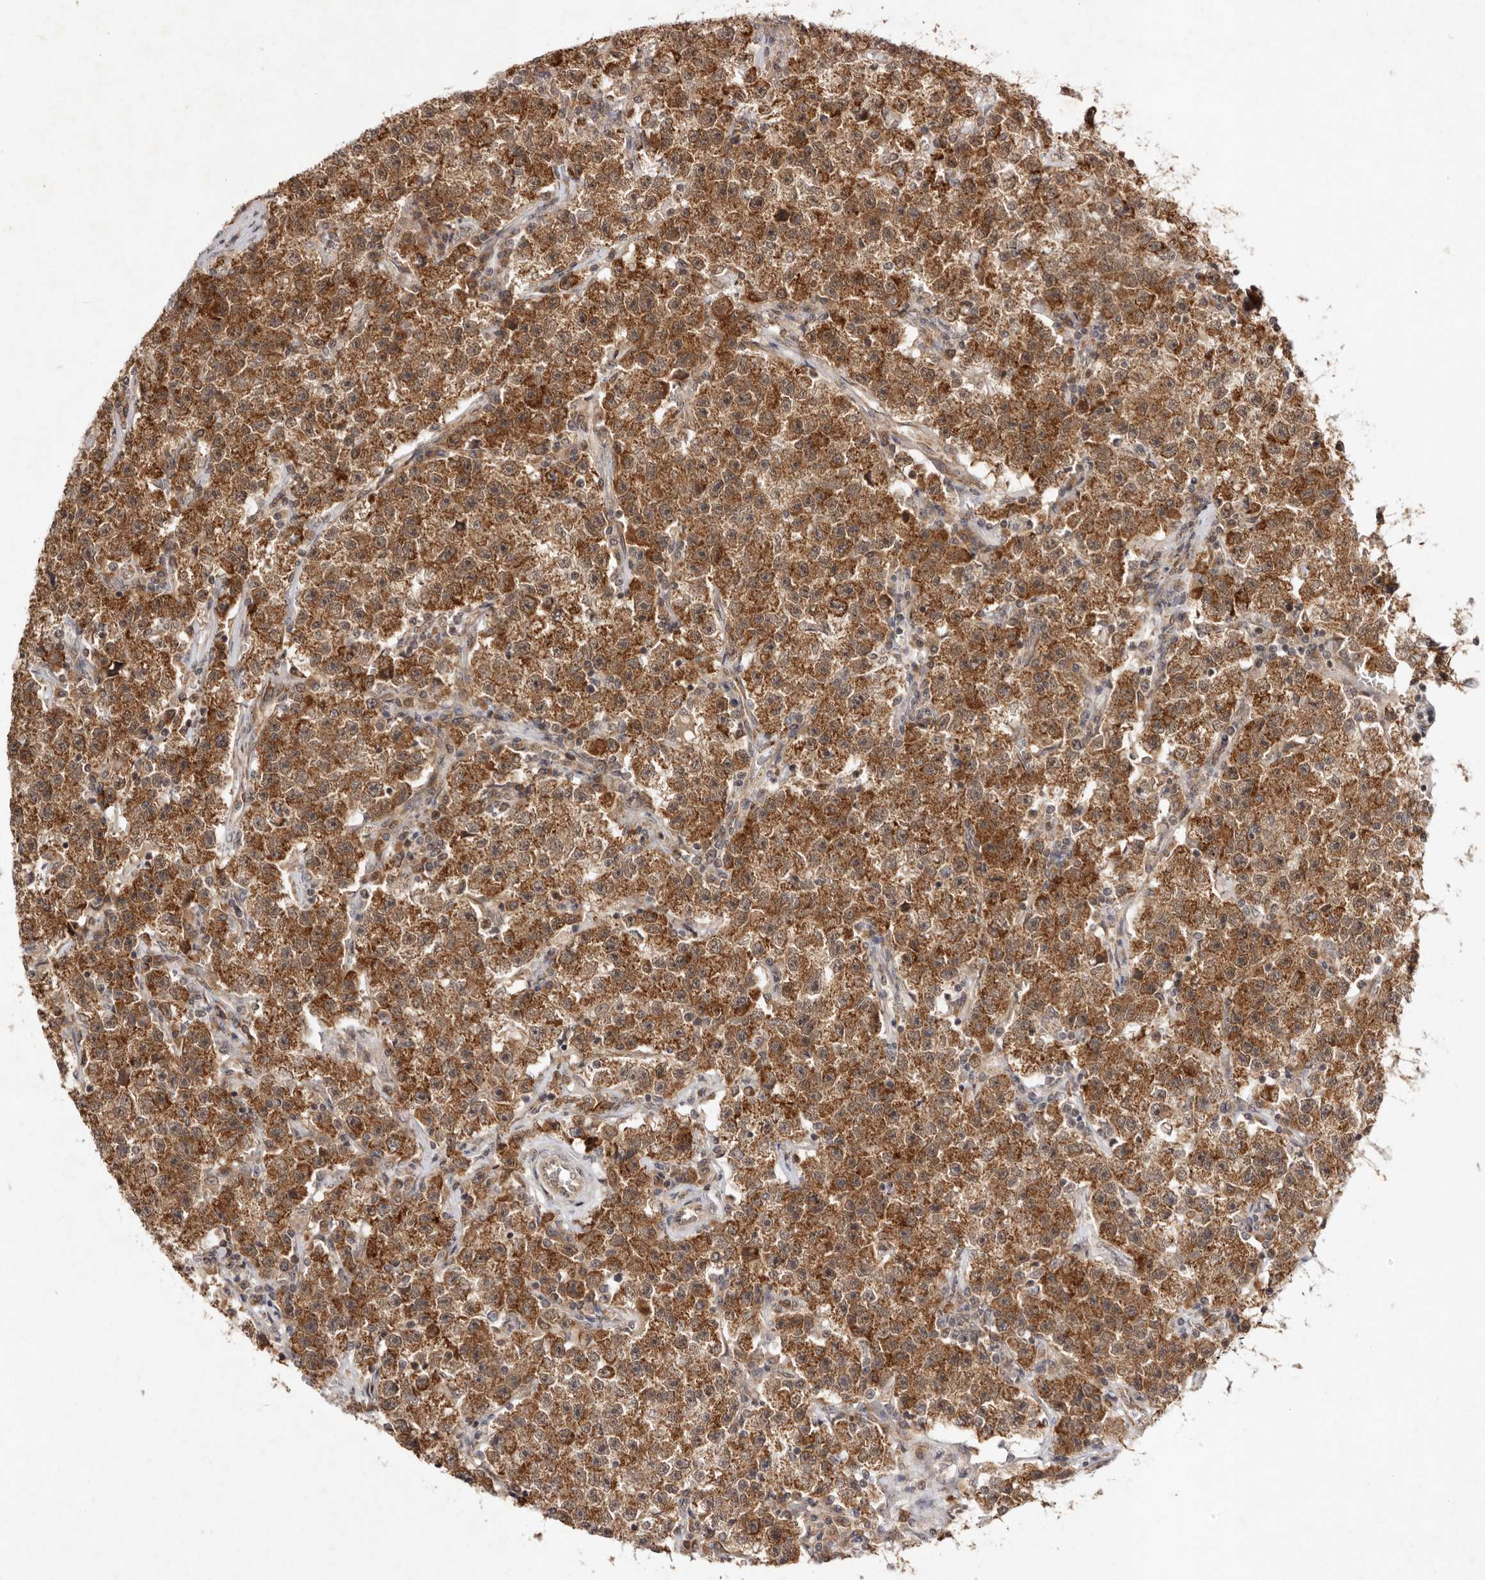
{"staining": {"intensity": "moderate", "quantity": ">75%", "location": "cytoplasmic/membranous"}, "tissue": "testis cancer", "cell_type": "Tumor cells", "image_type": "cancer", "snomed": [{"axis": "morphology", "description": "Seminoma, NOS"}, {"axis": "topography", "description": "Testis"}], "caption": "A histopathology image of human testis cancer stained for a protein shows moderate cytoplasmic/membranous brown staining in tumor cells.", "gene": "TARS2", "patient": {"sex": "male", "age": 22}}